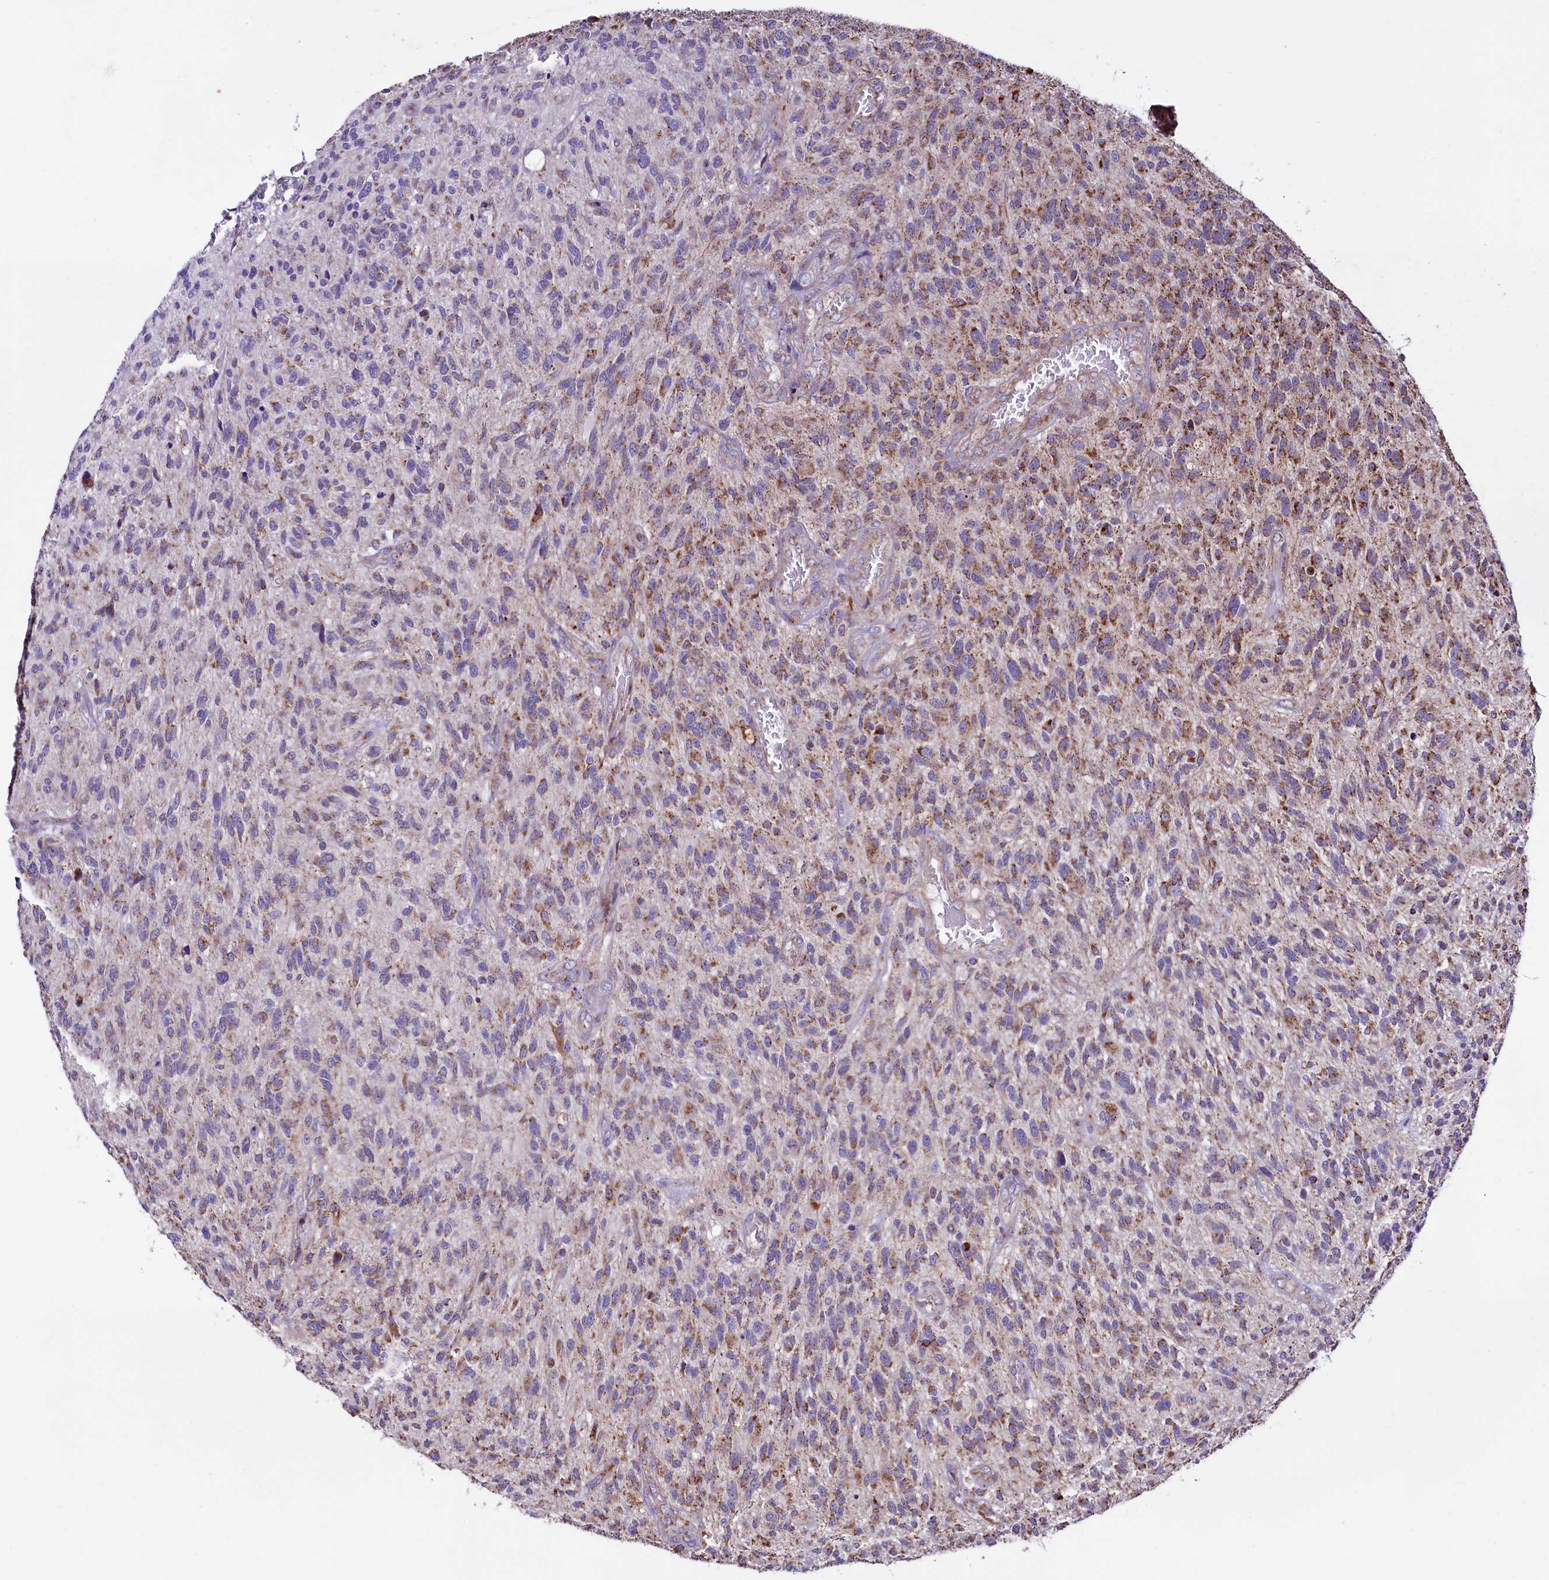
{"staining": {"intensity": "moderate", "quantity": ">75%", "location": "cytoplasmic/membranous"}, "tissue": "glioma", "cell_type": "Tumor cells", "image_type": "cancer", "snomed": [{"axis": "morphology", "description": "Glioma, malignant, High grade"}, {"axis": "topography", "description": "Brain"}], "caption": "The photomicrograph displays immunohistochemical staining of malignant high-grade glioma. There is moderate cytoplasmic/membranous expression is identified in about >75% of tumor cells.", "gene": "STARD5", "patient": {"sex": "male", "age": 47}}